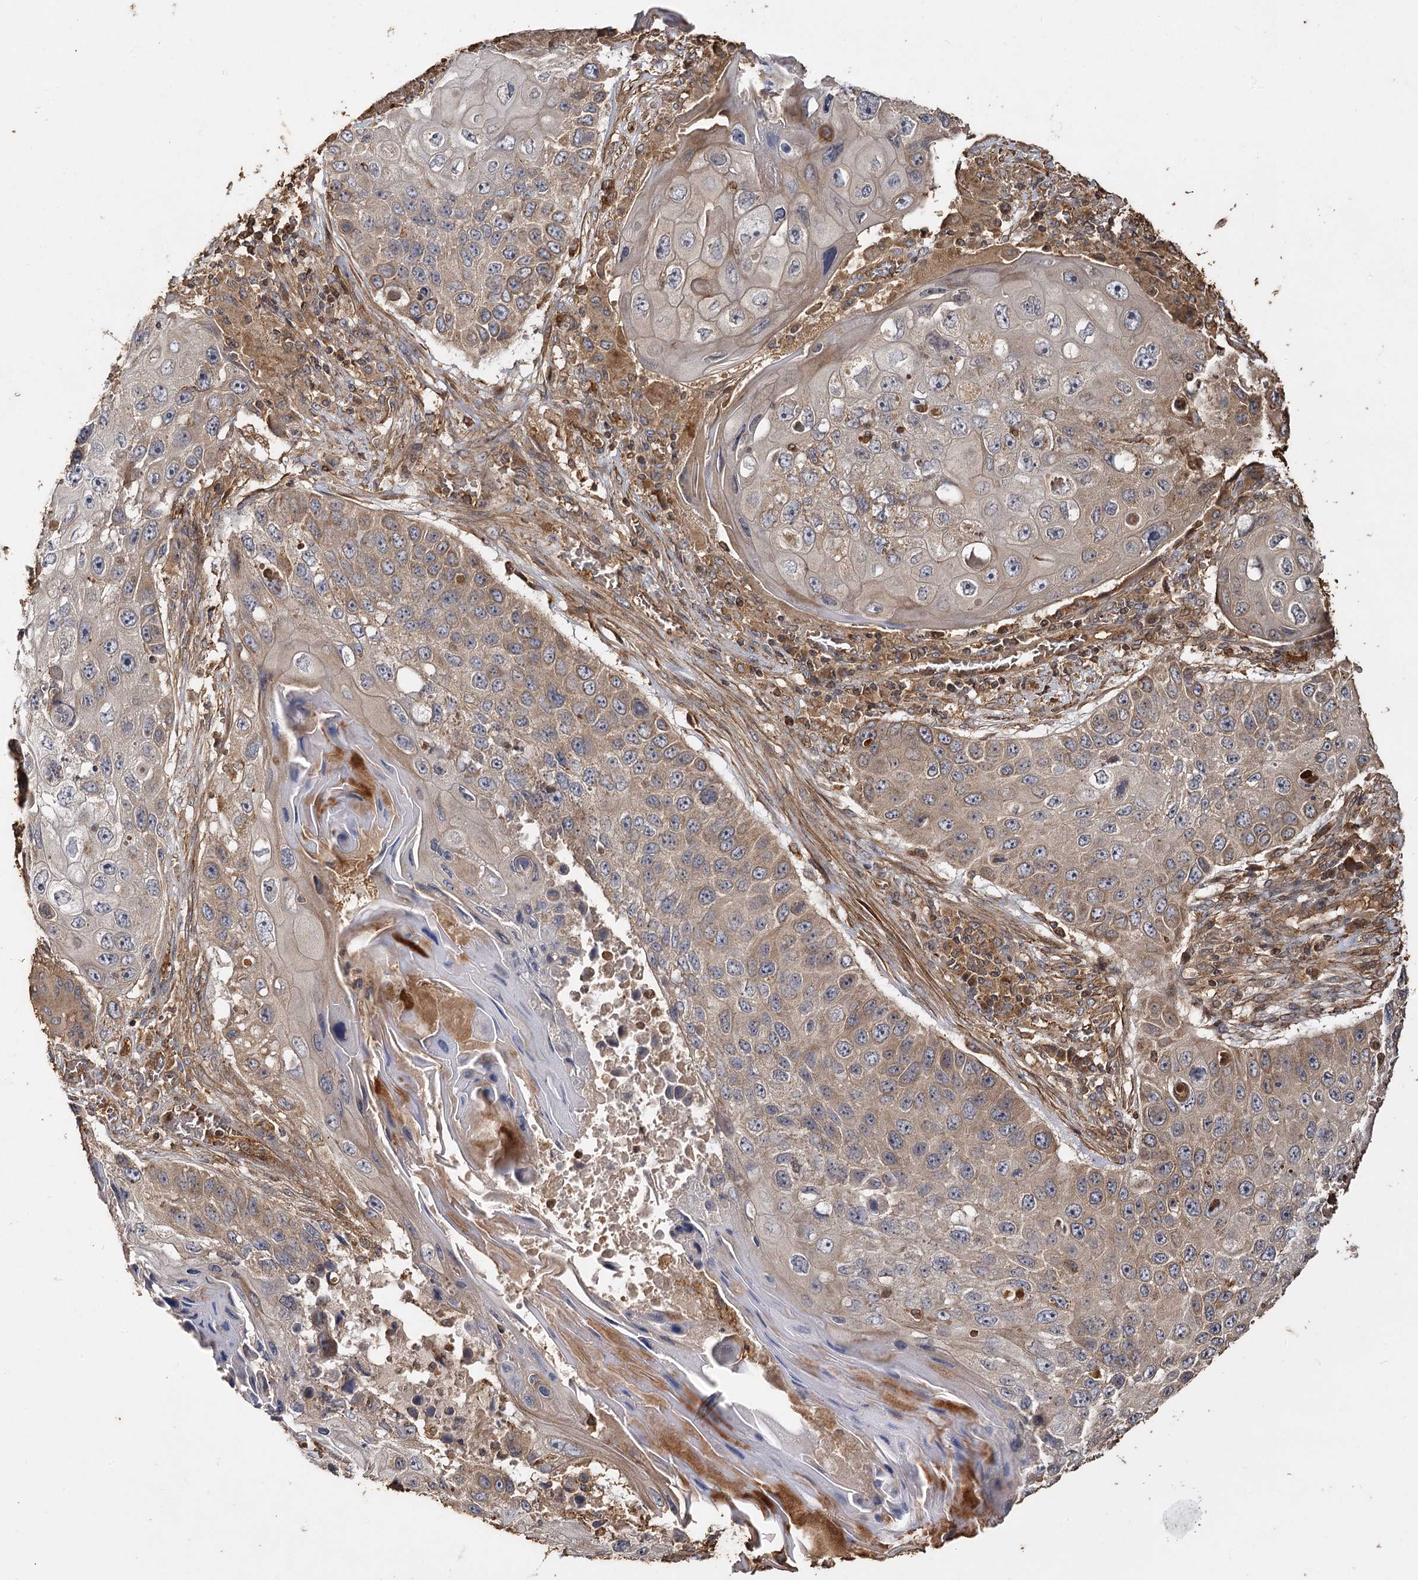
{"staining": {"intensity": "weak", "quantity": ">75%", "location": "cytoplasmic/membranous"}, "tissue": "lung cancer", "cell_type": "Tumor cells", "image_type": "cancer", "snomed": [{"axis": "morphology", "description": "Squamous cell carcinoma, NOS"}, {"axis": "topography", "description": "Lung"}], "caption": "The micrograph demonstrates a brown stain indicating the presence of a protein in the cytoplasmic/membranous of tumor cells in squamous cell carcinoma (lung).", "gene": "PIK3C2A", "patient": {"sex": "male", "age": 61}}